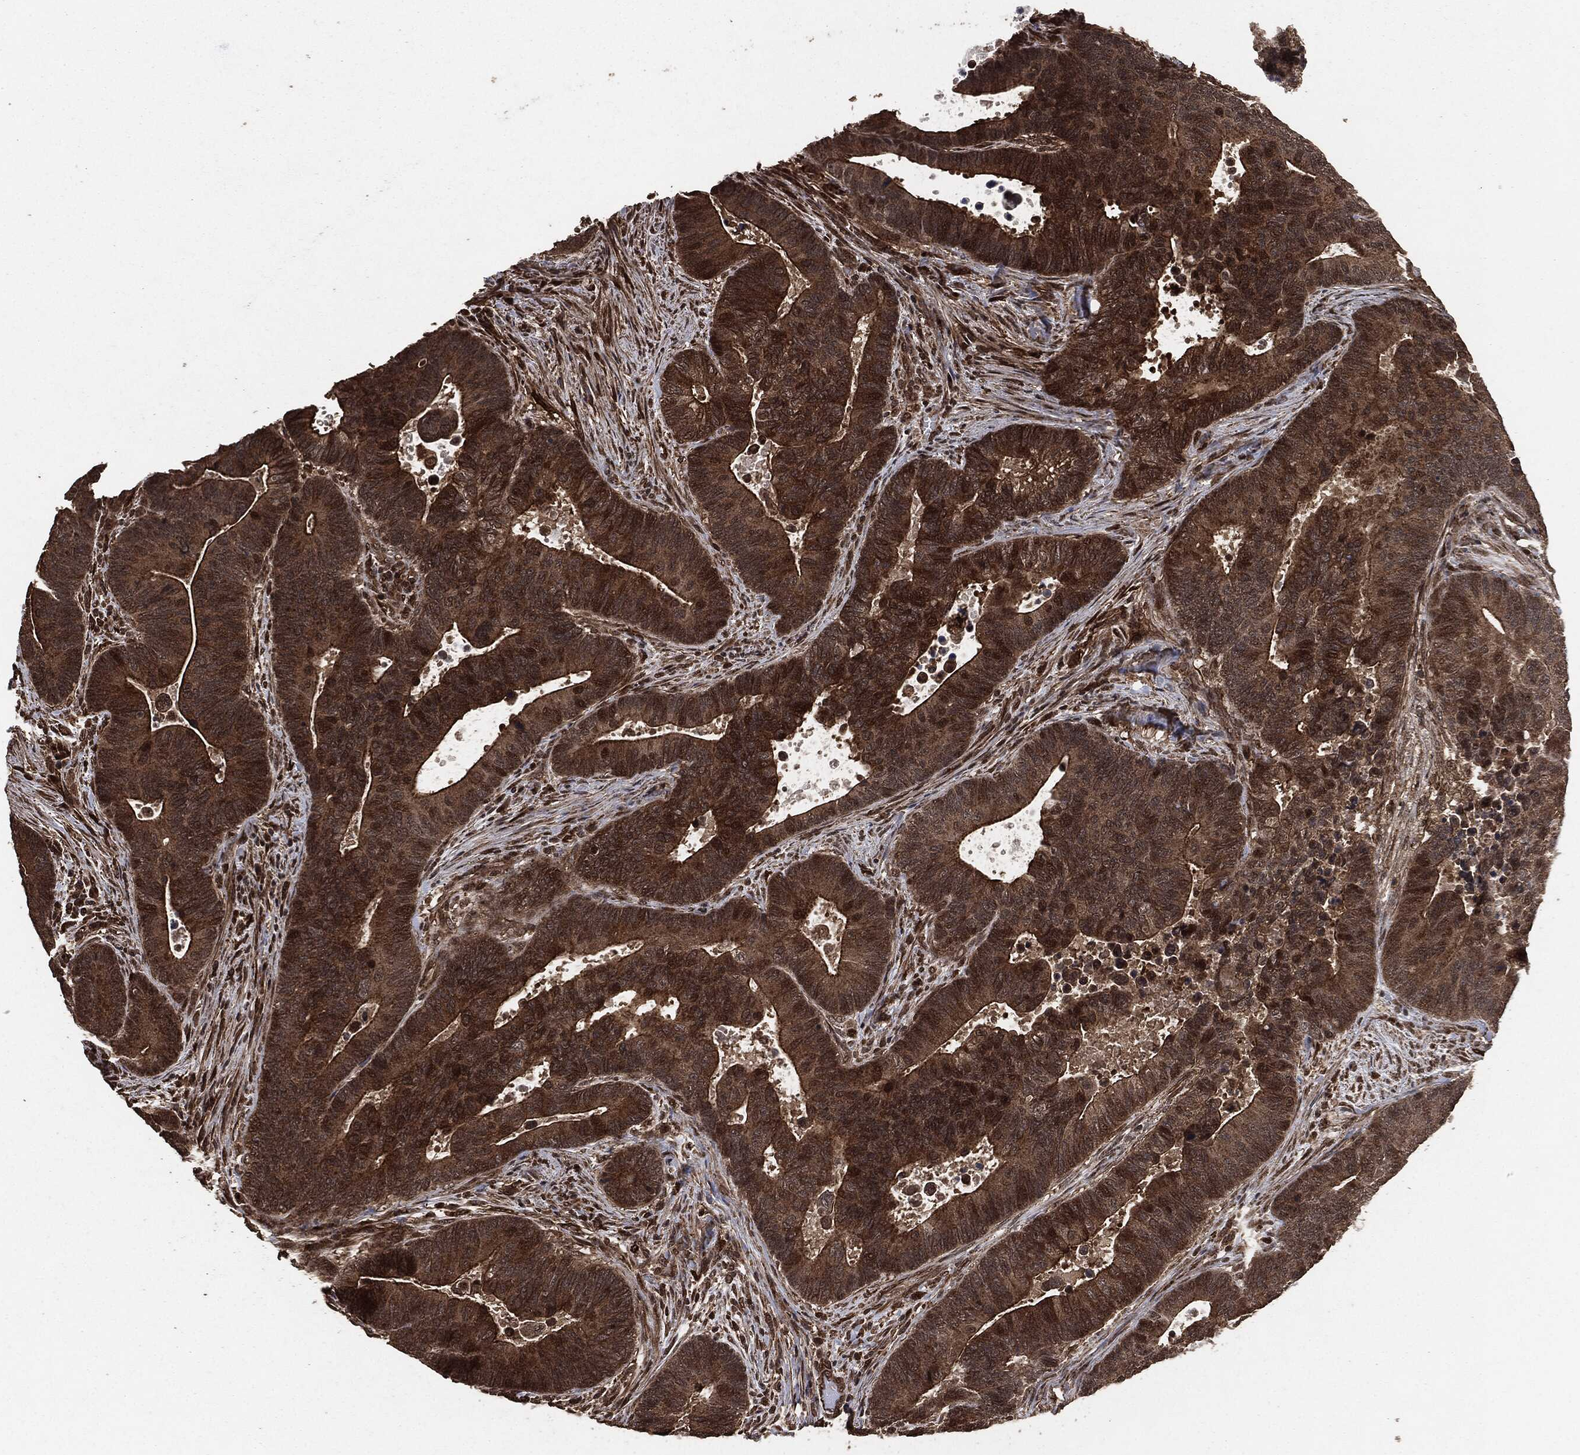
{"staining": {"intensity": "strong", "quantity": "25%-75%", "location": "cytoplasmic/membranous,nuclear"}, "tissue": "colorectal cancer", "cell_type": "Tumor cells", "image_type": "cancer", "snomed": [{"axis": "morphology", "description": "Adenocarcinoma, NOS"}, {"axis": "topography", "description": "Colon"}], "caption": "Adenocarcinoma (colorectal) stained with a brown dye reveals strong cytoplasmic/membranous and nuclear positive positivity in approximately 25%-75% of tumor cells.", "gene": "EGFR", "patient": {"sex": "male", "age": 75}}